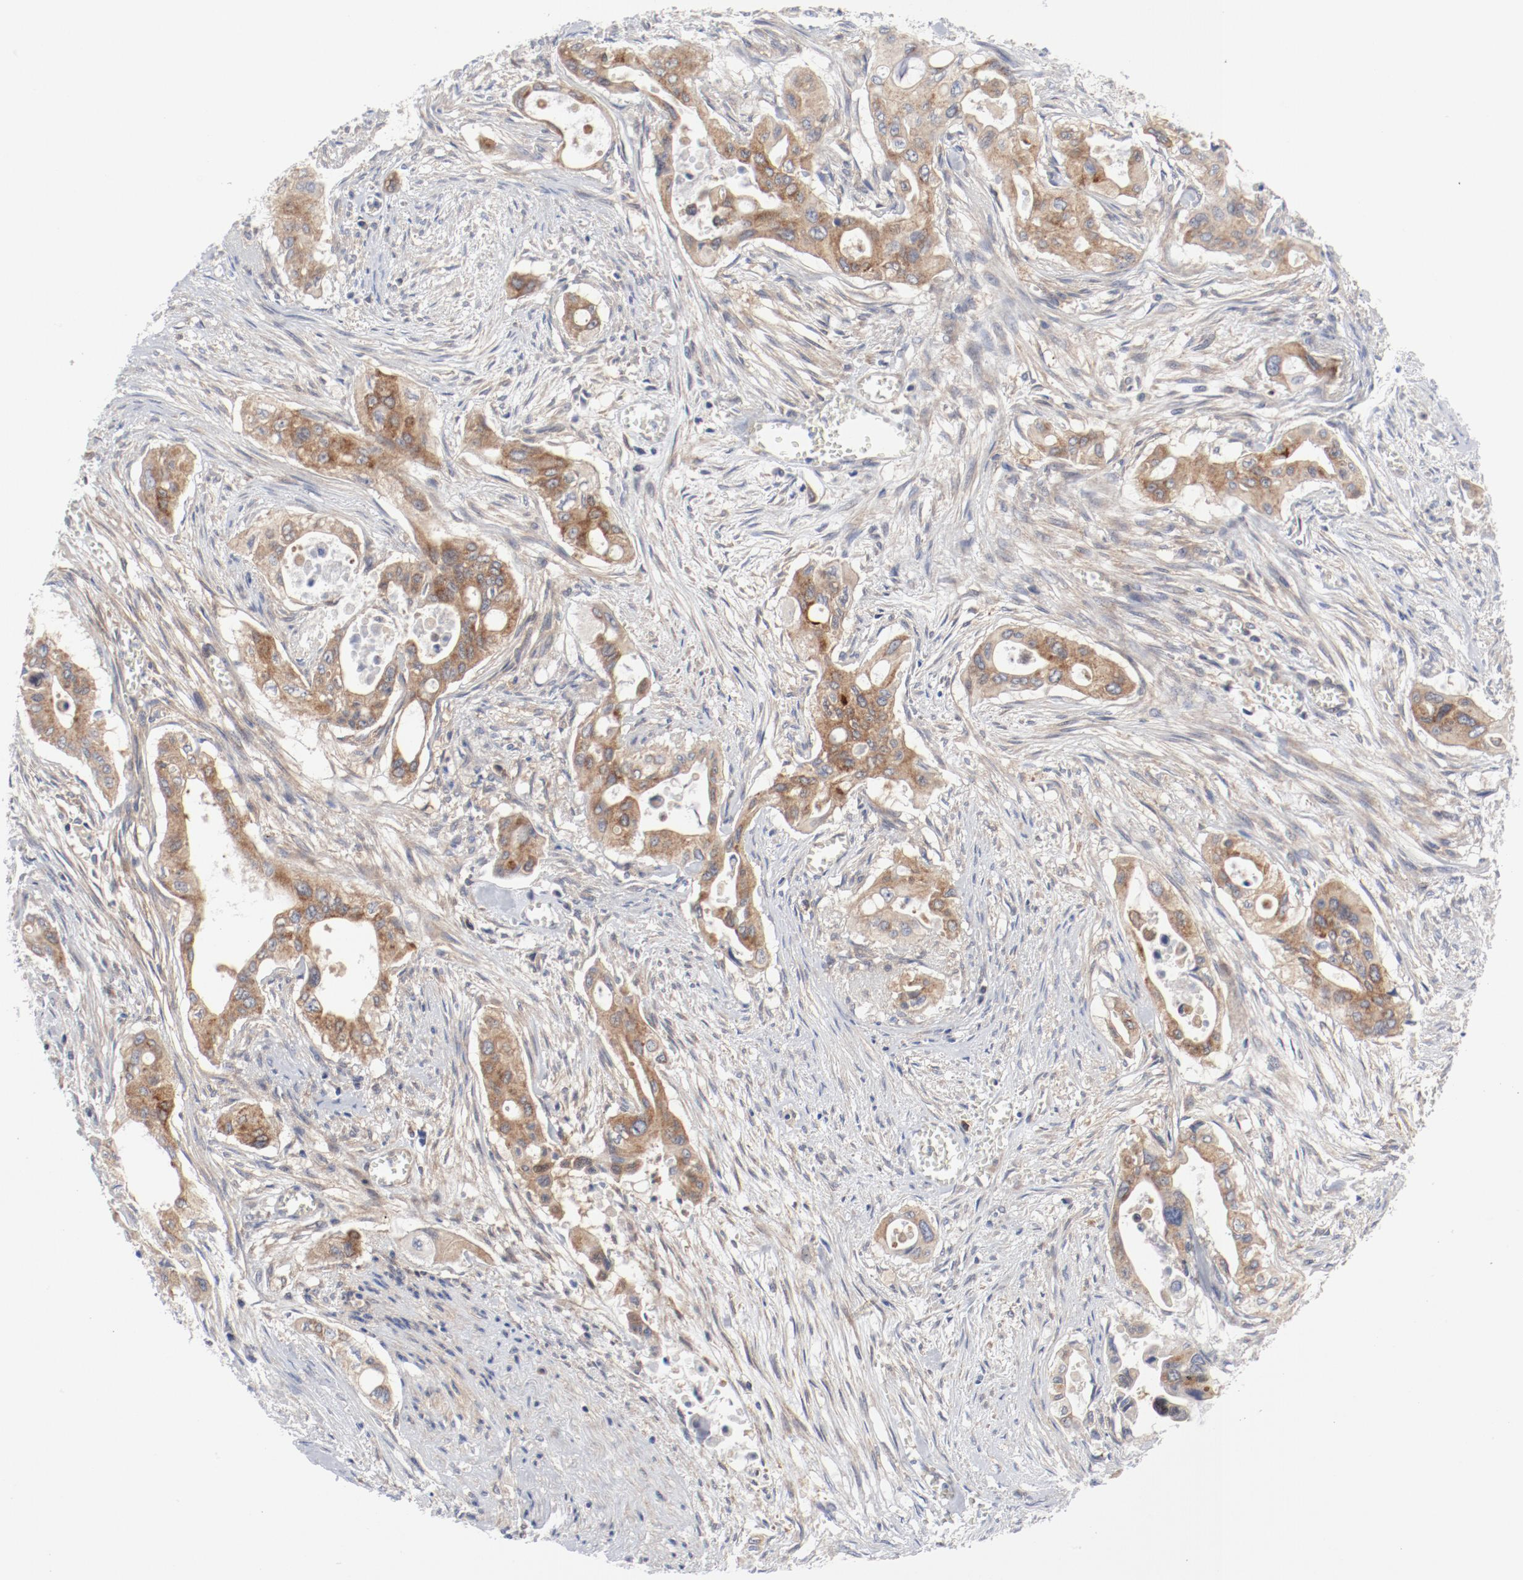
{"staining": {"intensity": "strong", "quantity": ">75%", "location": "cytoplasmic/membranous"}, "tissue": "pancreatic cancer", "cell_type": "Tumor cells", "image_type": "cancer", "snomed": [{"axis": "morphology", "description": "Adenocarcinoma, NOS"}, {"axis": "topography", "description": "Pancreas"}], "caption": "IHC (DAB) staining of pancreatic cancer exhibits strong cytoplasmic/membranous protein positivity in about >75% of tumor cells.", "gene": "BAD", "patient": {"sex": "male", "age": 77}}